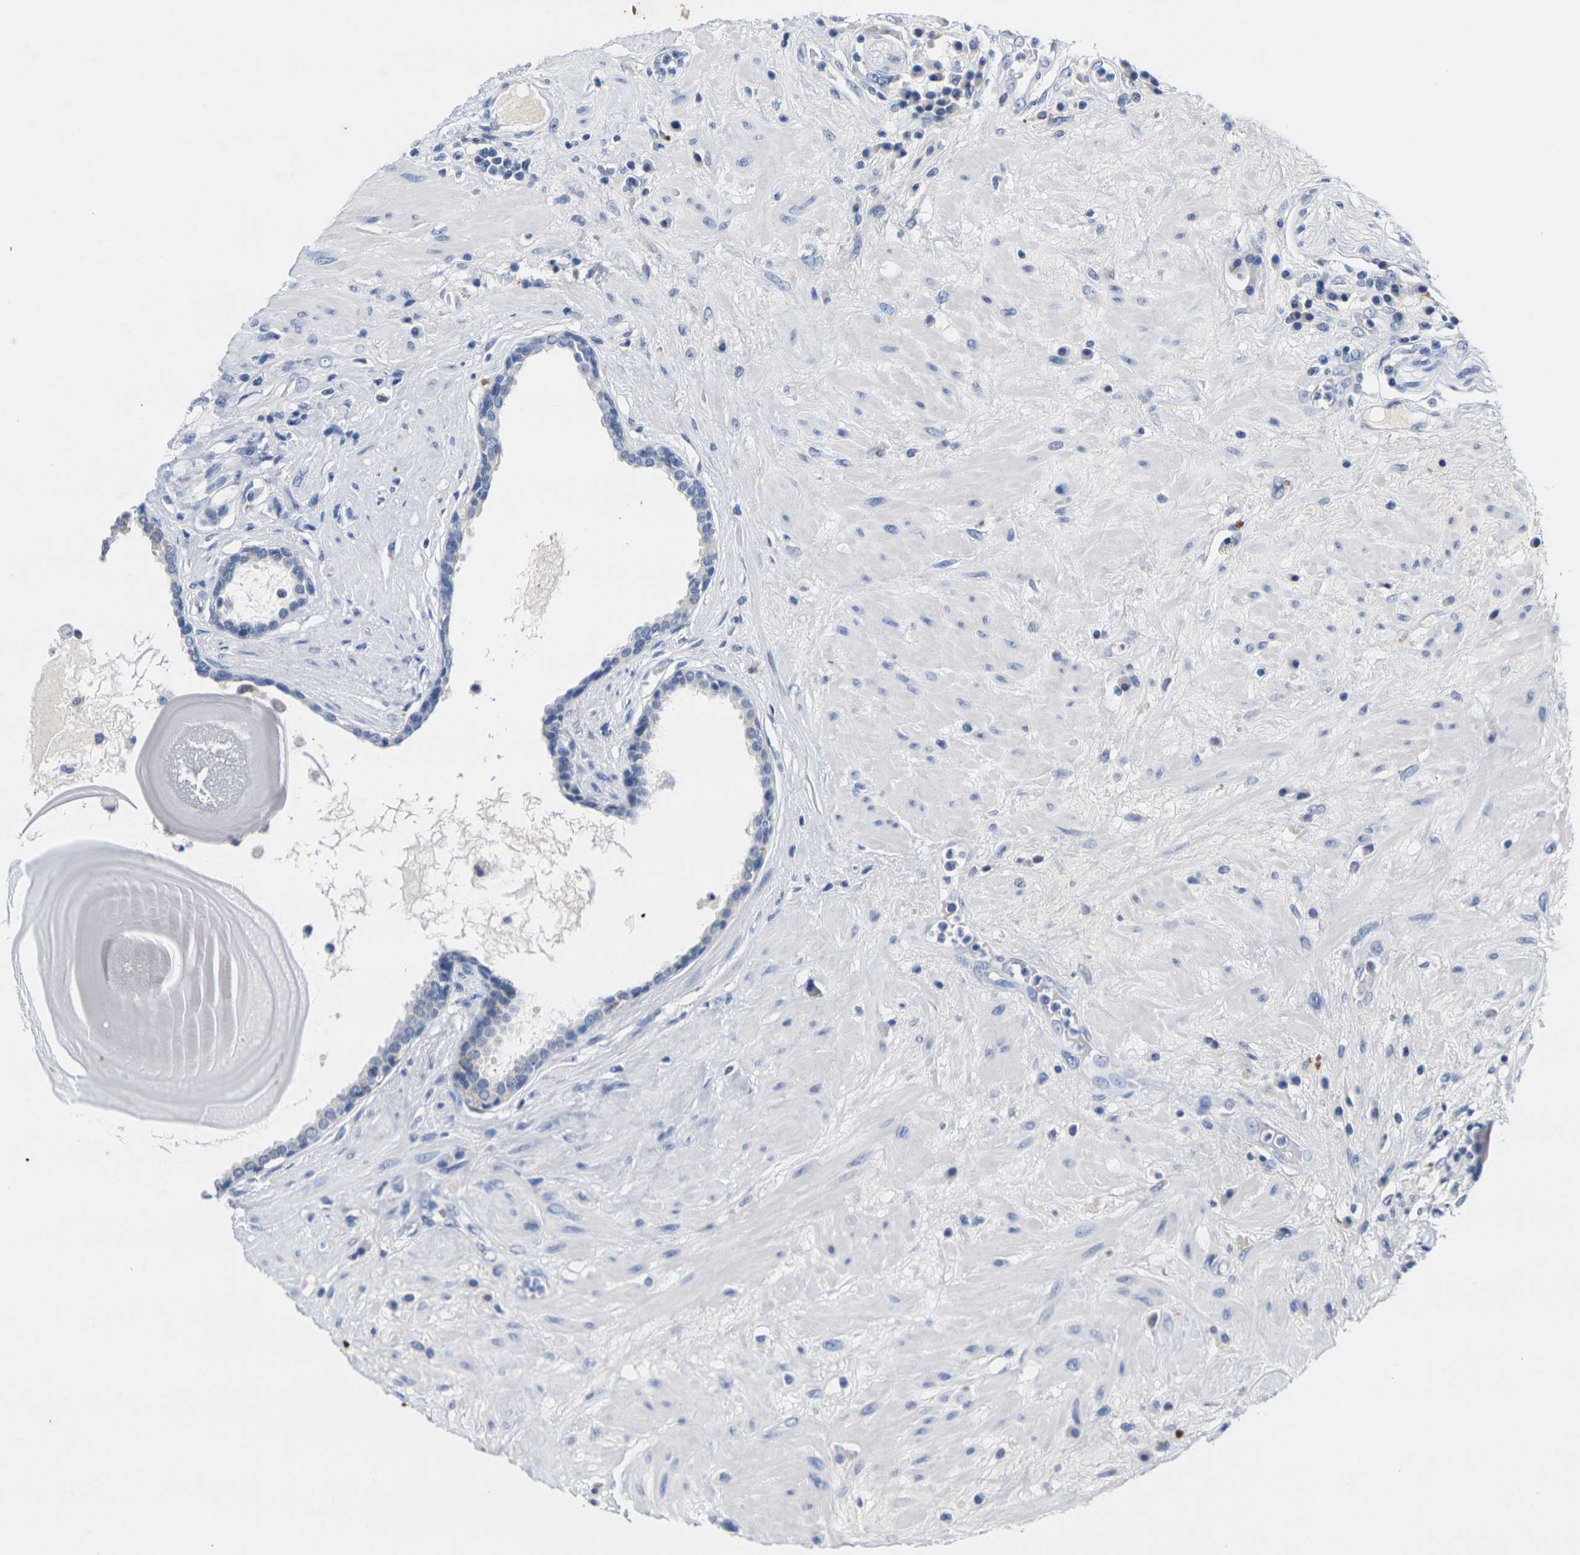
{"staining": {"intensity": "moderate", "quantity": "<25%", "location": "cytoplasmic/membranous"}, "tissue": "seminal vesicle", "cell_type": "Glandular cells", "image_type": "normal", "snomed": [{"axis": "morphology", "description": "Normal tissue, NOS"}, {"axis": "topography", "description": "Seminal veicle"}], "caption": "DAB immunohistochemical staining of unremarkable seminal vesicle displays moderate cytoplasmic/membranous protein expression in about <25% of glandular cells.", "gene": "NOCT", "patient": {"sex": "male", "age": 61}}